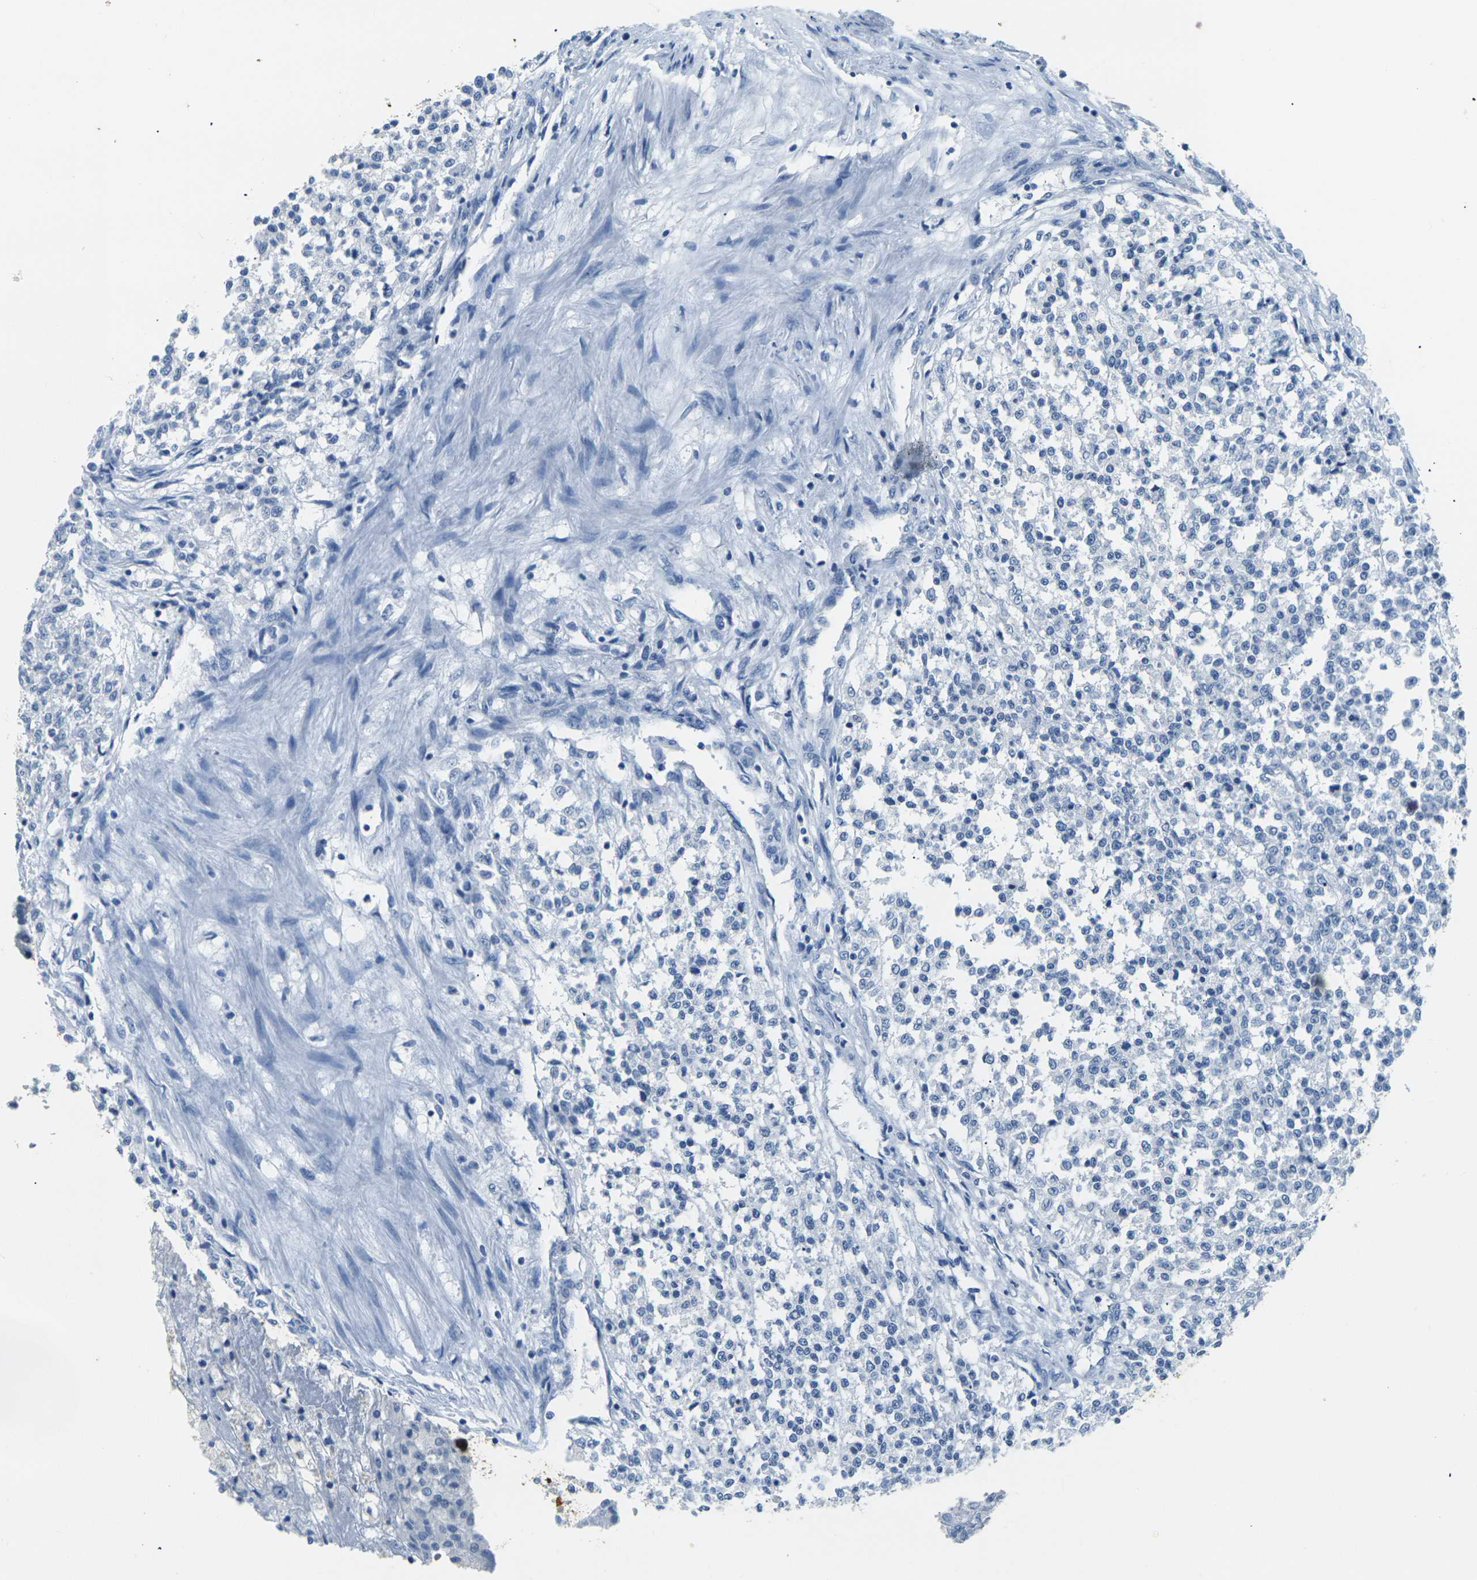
{"staining": {"intensity": "negative", "quantity": "none", "location": "none"}, "tissue": "testis cancer", "cell_type": "Tumor cells", "image_type": "cancer", "snomed": [{"axis": "morphology", "description": "Seminoma, NOS"}, {"axis": "topography", "description": "Testis"}], "caption": "The micrograph exhibits no staining of tumor cells in seminoma (testis). The staining was performed using DAB to visualize the protein expression in brown, while the nuclei were stained in blue with hematoxylin (Magnification: 20x).", "gene": "CLDN7", "patient": {"sex": "male", "age": 59}}